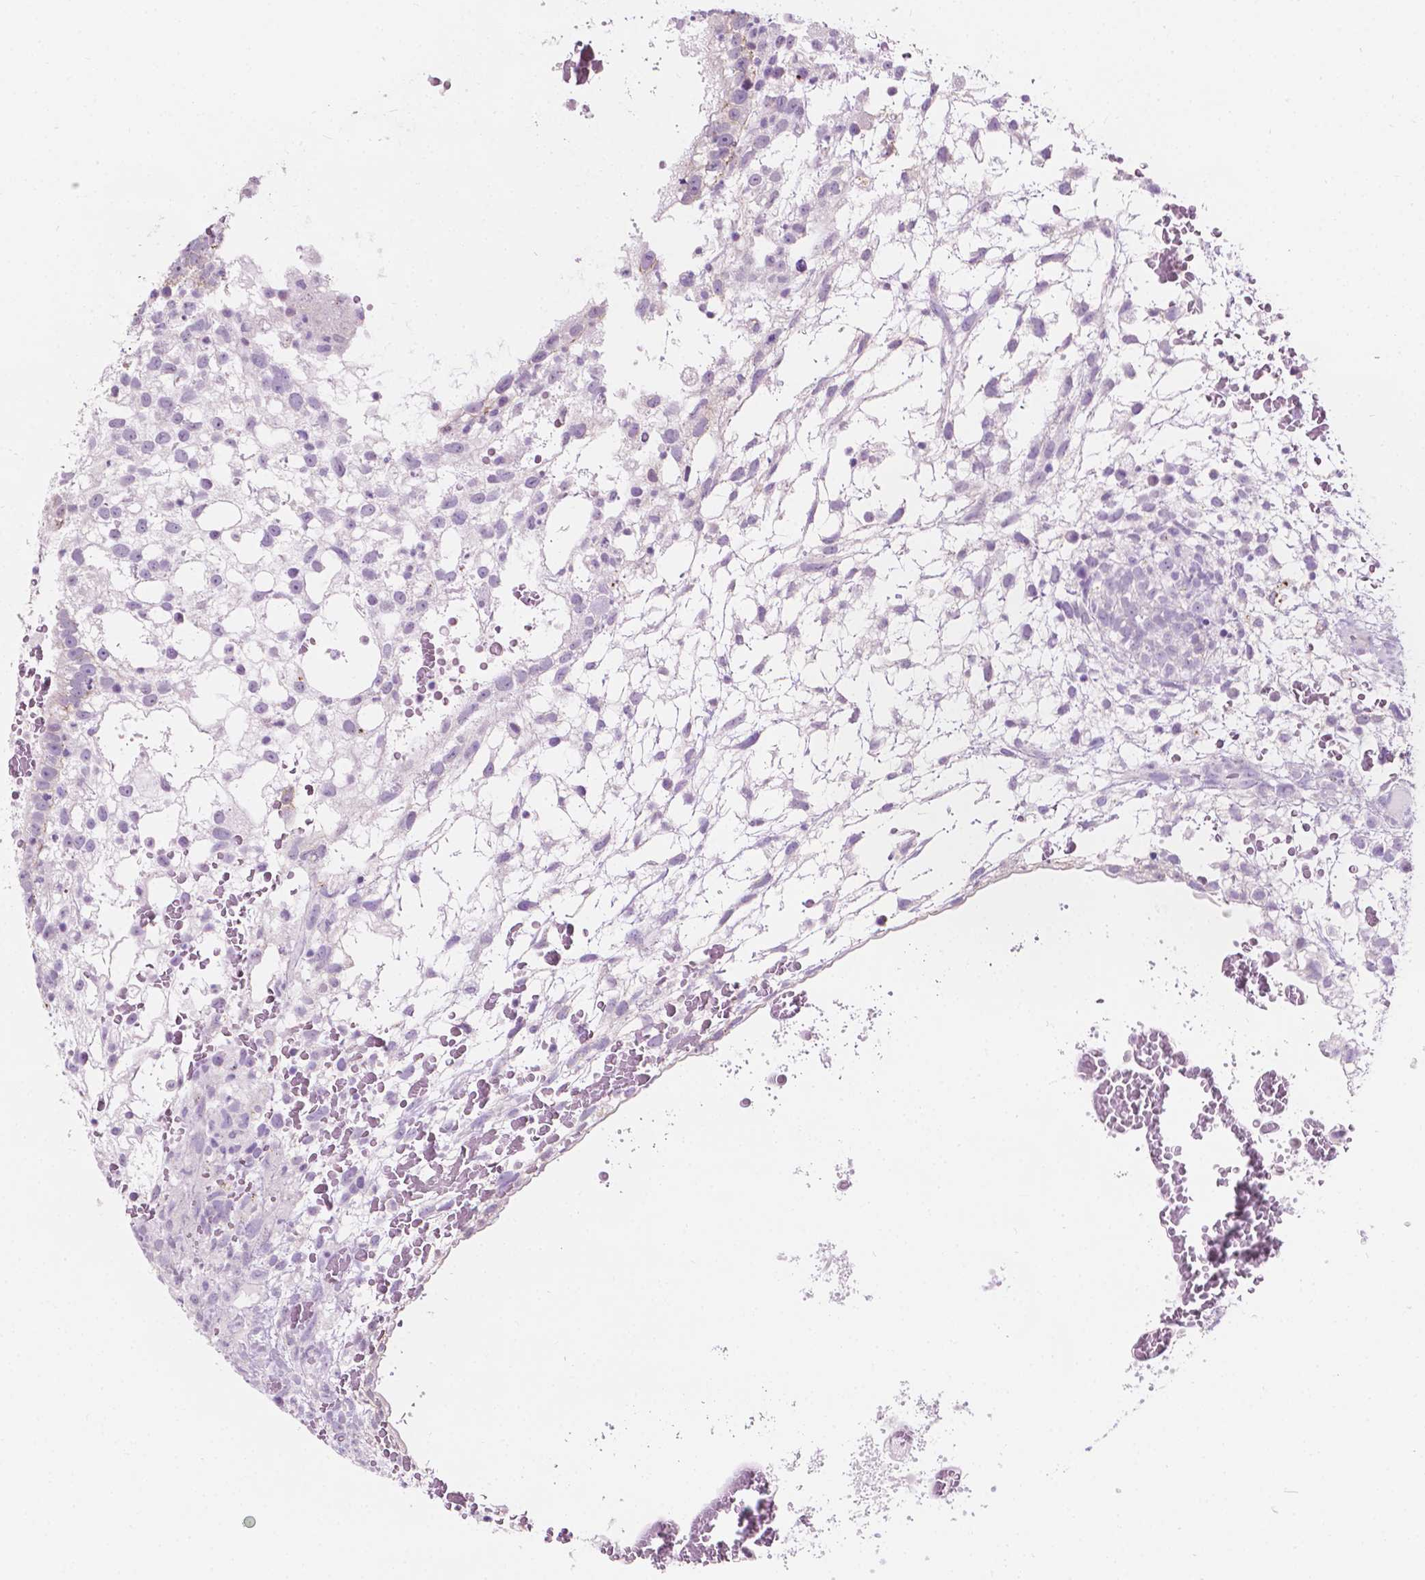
{"staining": {"intensity": "negative", "quantity": "none", "location": "none"}, "tissue": "testis cancer", "cell_type": "Tumor cells", "image_type": "cancer", "snomed": [{"axis": "morphology", "description": "Normal tissue, NOS"}, {"axis": "morphology", "description": "Carcinoma, Embryonal, NOS"}, {"axis": "topography", "description": "Testis"}], "caption": "This is an IHC histopathology image of human testis cancer. There is no expression in tumor cells.", "gene": "NOS1AP", "patient": {"sex": "male", "age": 32}}